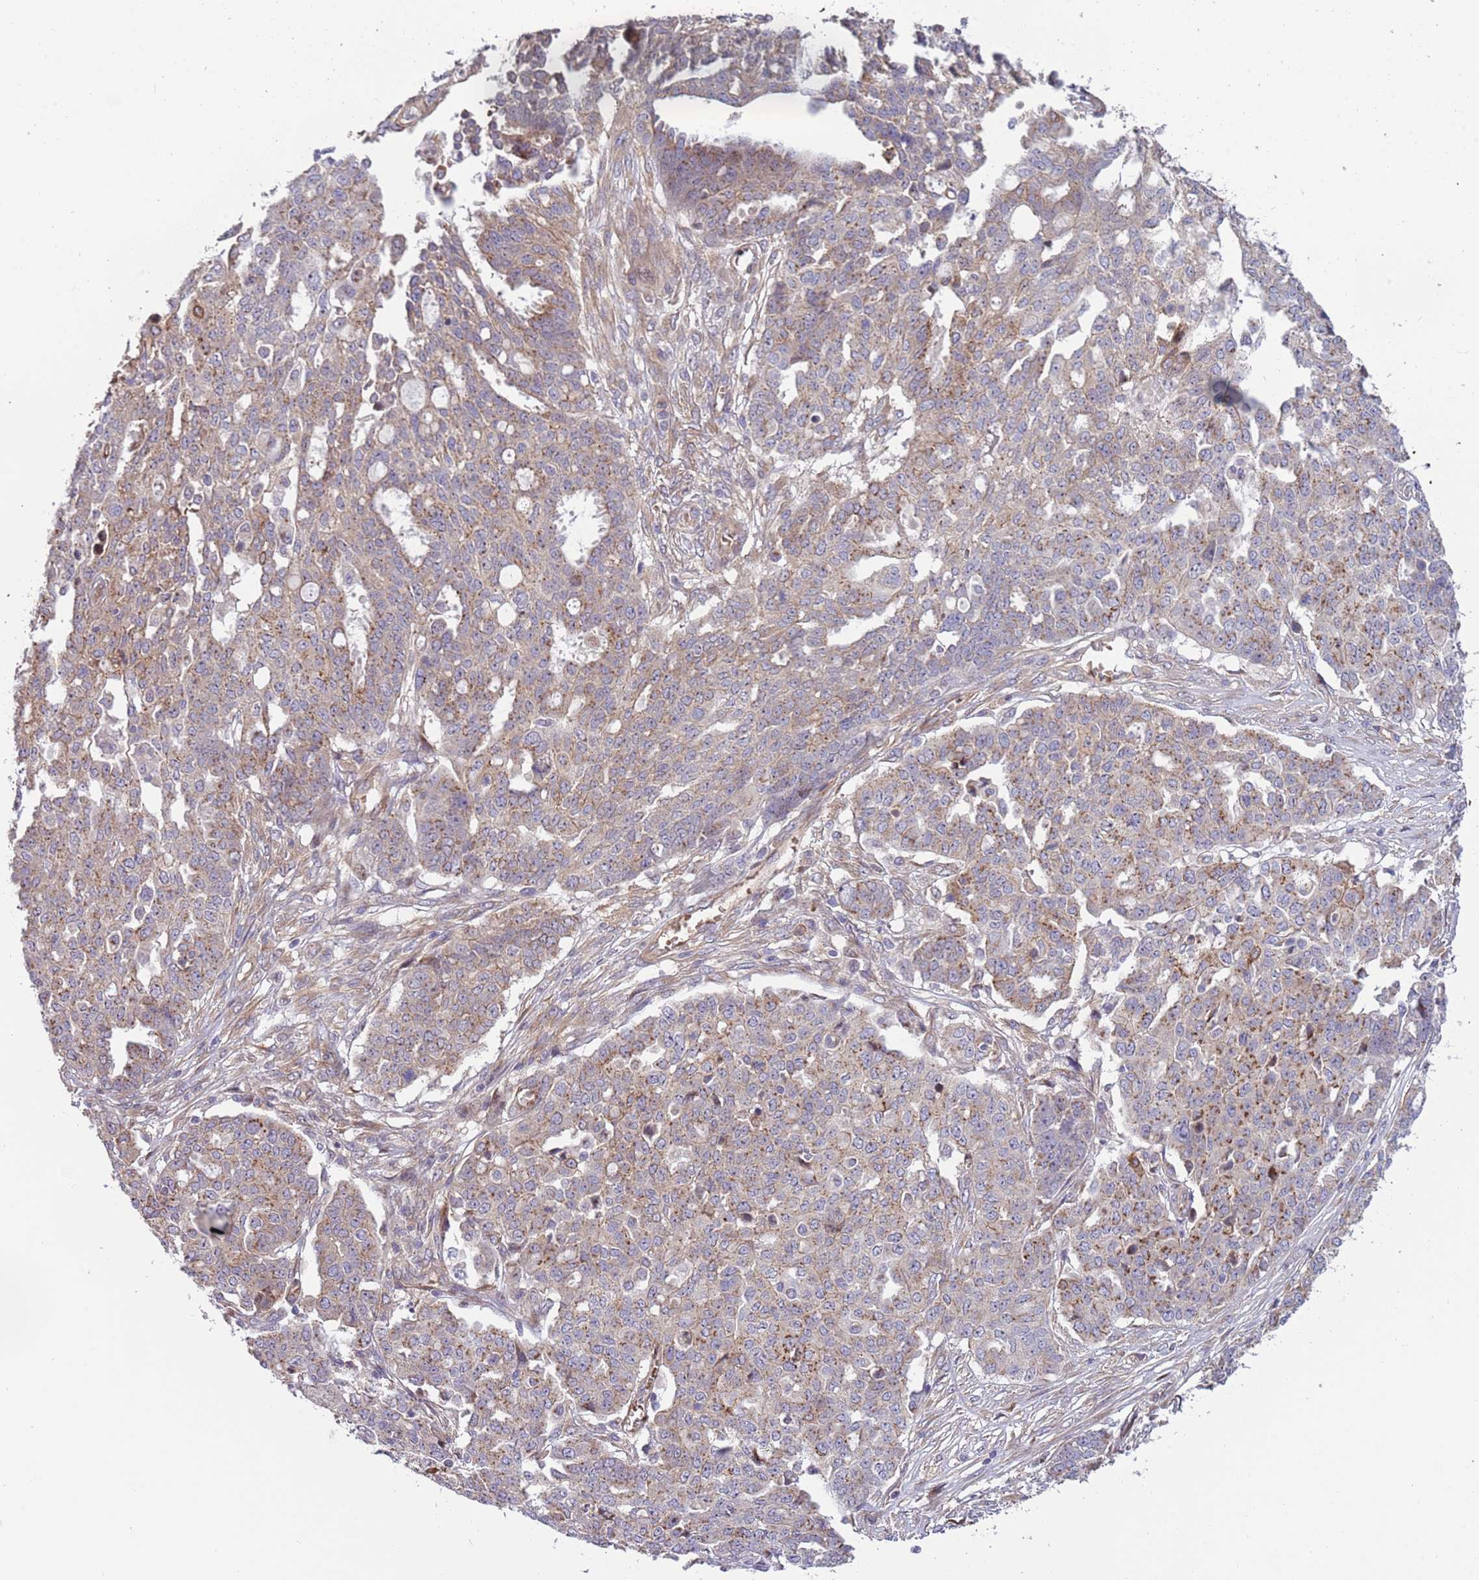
{"staining": {"intensity": "weak", "quantity": "25%-75%", "location": "cytoplasmic/membranous"}, "tissue": "ovarian cancer", "cell_type": "Tumor cells", "image_type": "cancer", "snomed": [{"axis": "morphology", "description": "Cystadenocarcinoma, serous, NOS"}, {"axis": "topography", "description": "Soft tissue"}, {"axis": "topography", "description": "Ovary"}], "caption": "Serous cystadenocarcinoma (ovarian) stained with a protein marker reveals weak staining in tumor cells.", "gene": "ITGB6", "patient": {"sex": "female", "age": 57}}